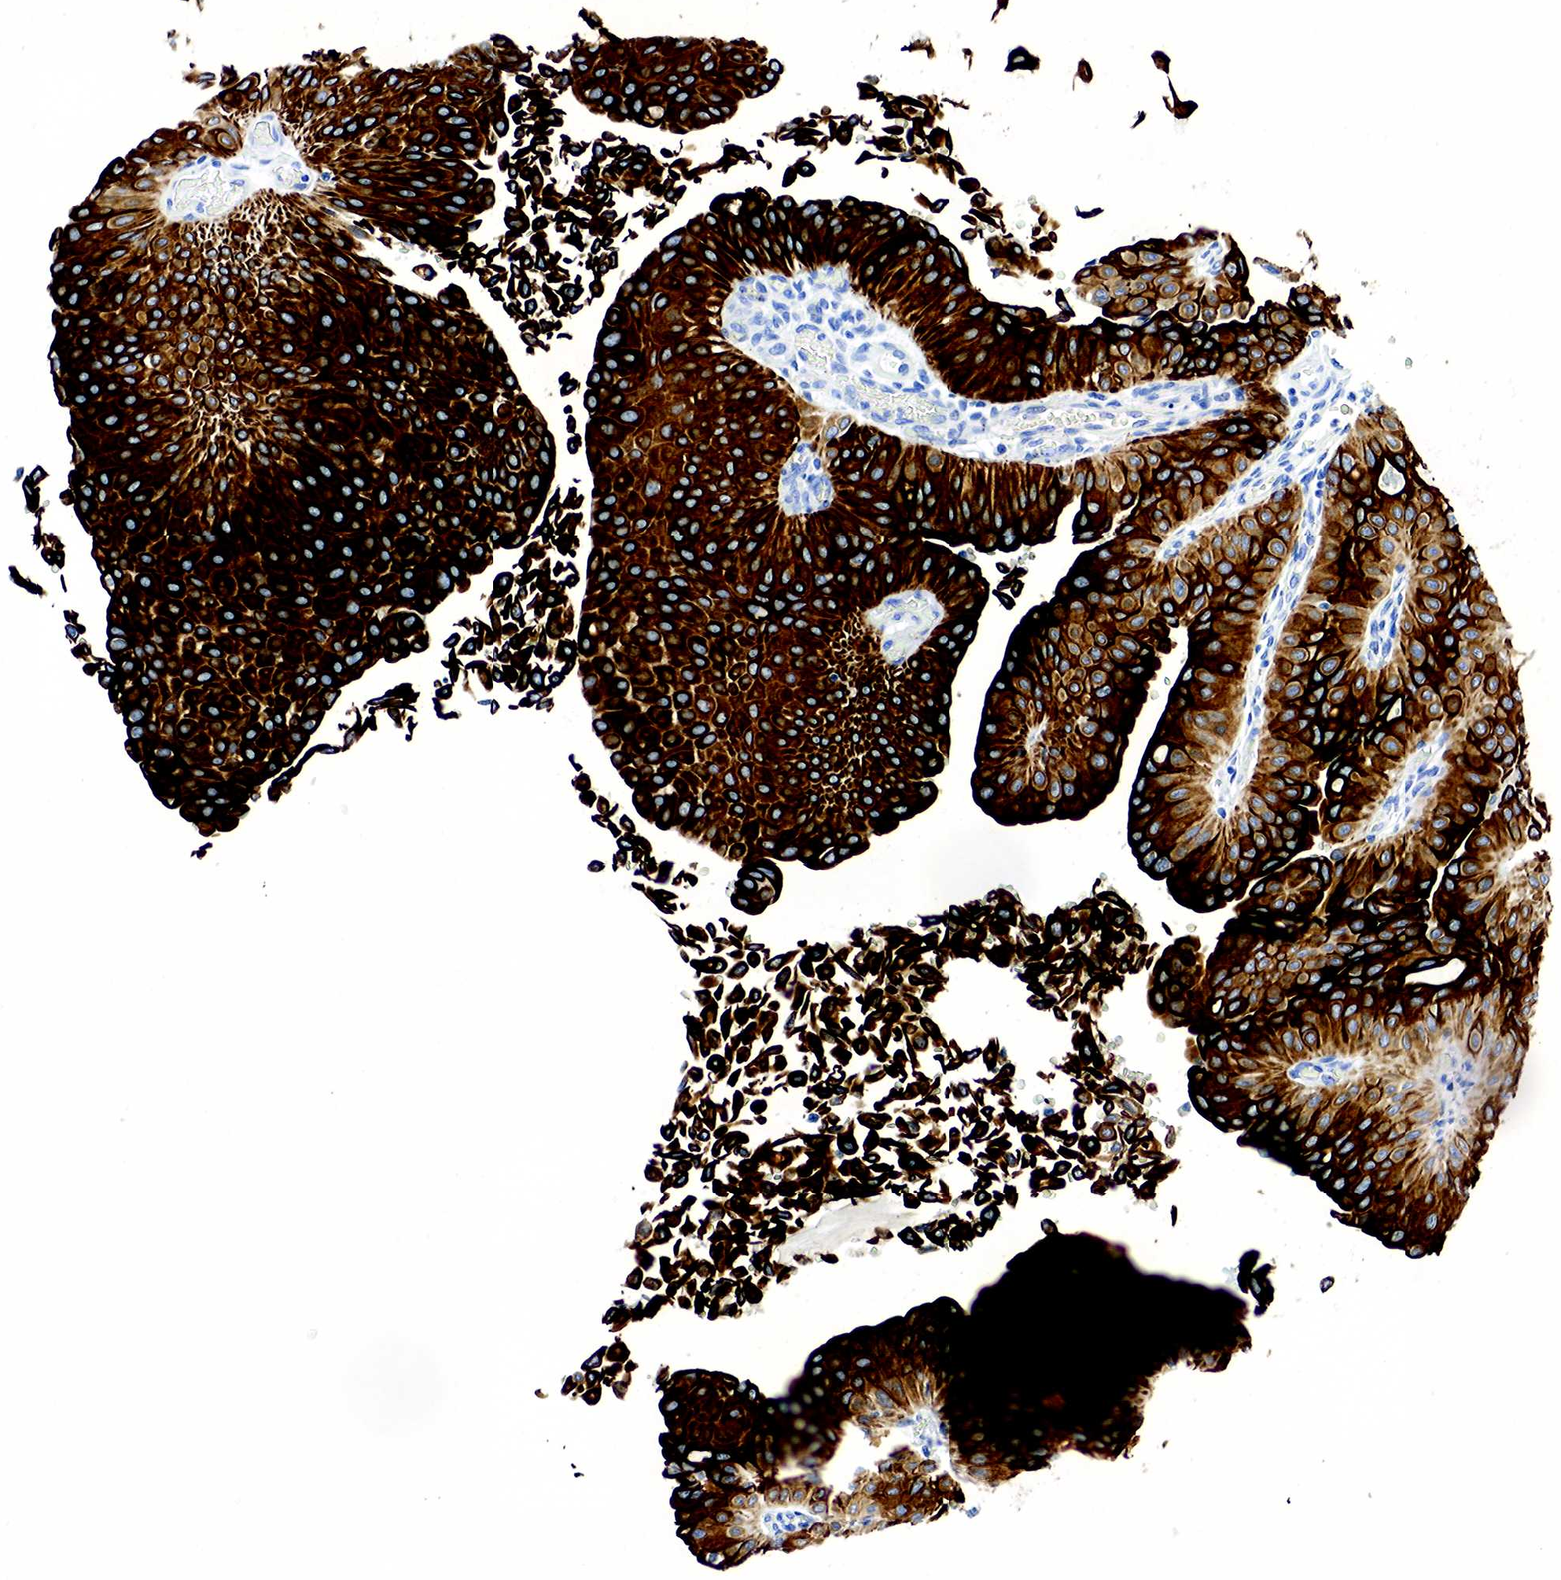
{"staining": {"intensity": "strong", "quantity": ">75%", "location": "cytoplasmic/membranous"}, "tissue": "urothelial cancer", "cell_type": "Tumor cells", "image_type": "cancer", "snomed": [{"axis": "morphology", "description": "Urothelial carcinoma, Low grade"}, {"axis": "topography", "description": "Urinary bladder"}], "caption": "Low-grade urothelial carcinoma stained for a protein (brown) reveals strong cytoplasmic/membranous positive staining in approximately >75% of tumor cells.", "gene": "KRT18", "patient": {"sex": "male", "age": 64}}